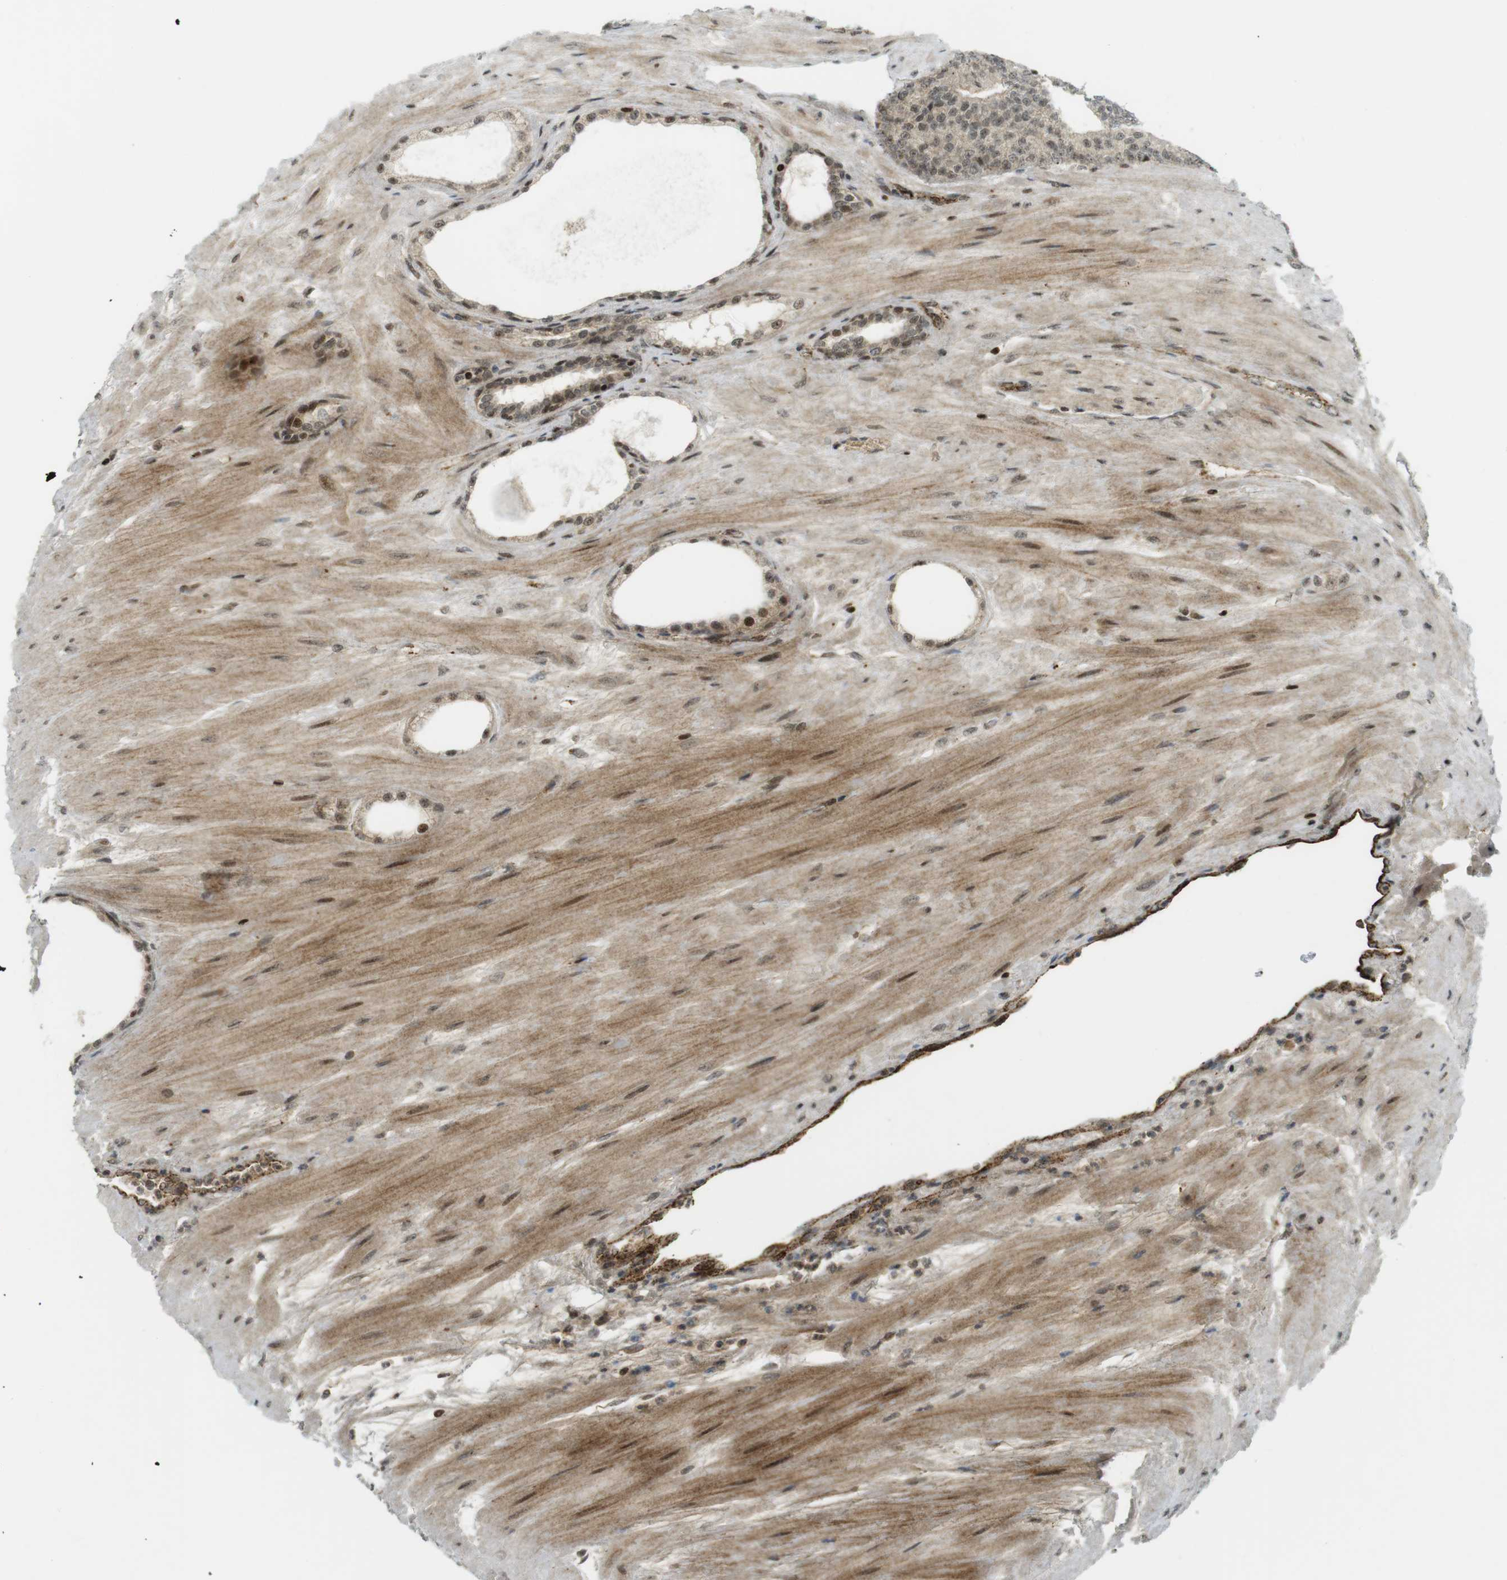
{"staining": {"intensity": "weak", "quantity": ">75%", "location": "cytoplasmic/membranous,nuclear"}, "tissue": "prostate cancer", "cell_type": "Tumor cells", "image_type": "cancer", "snomed": [{"axis": "morphology", "description": "Adenocarcinoma, High grade"}, {"axis": "topography", "description": "Prostate"}], "caption": "This is a micrograph of IHC staining of high-grade adenocarcinoma (prostate), which shows weak staining in the cytoplasmic/membranous and nuclear of tumor cells.", "gene": "PPP1R13B", "patient": {"sex": "male", "age": 61}}